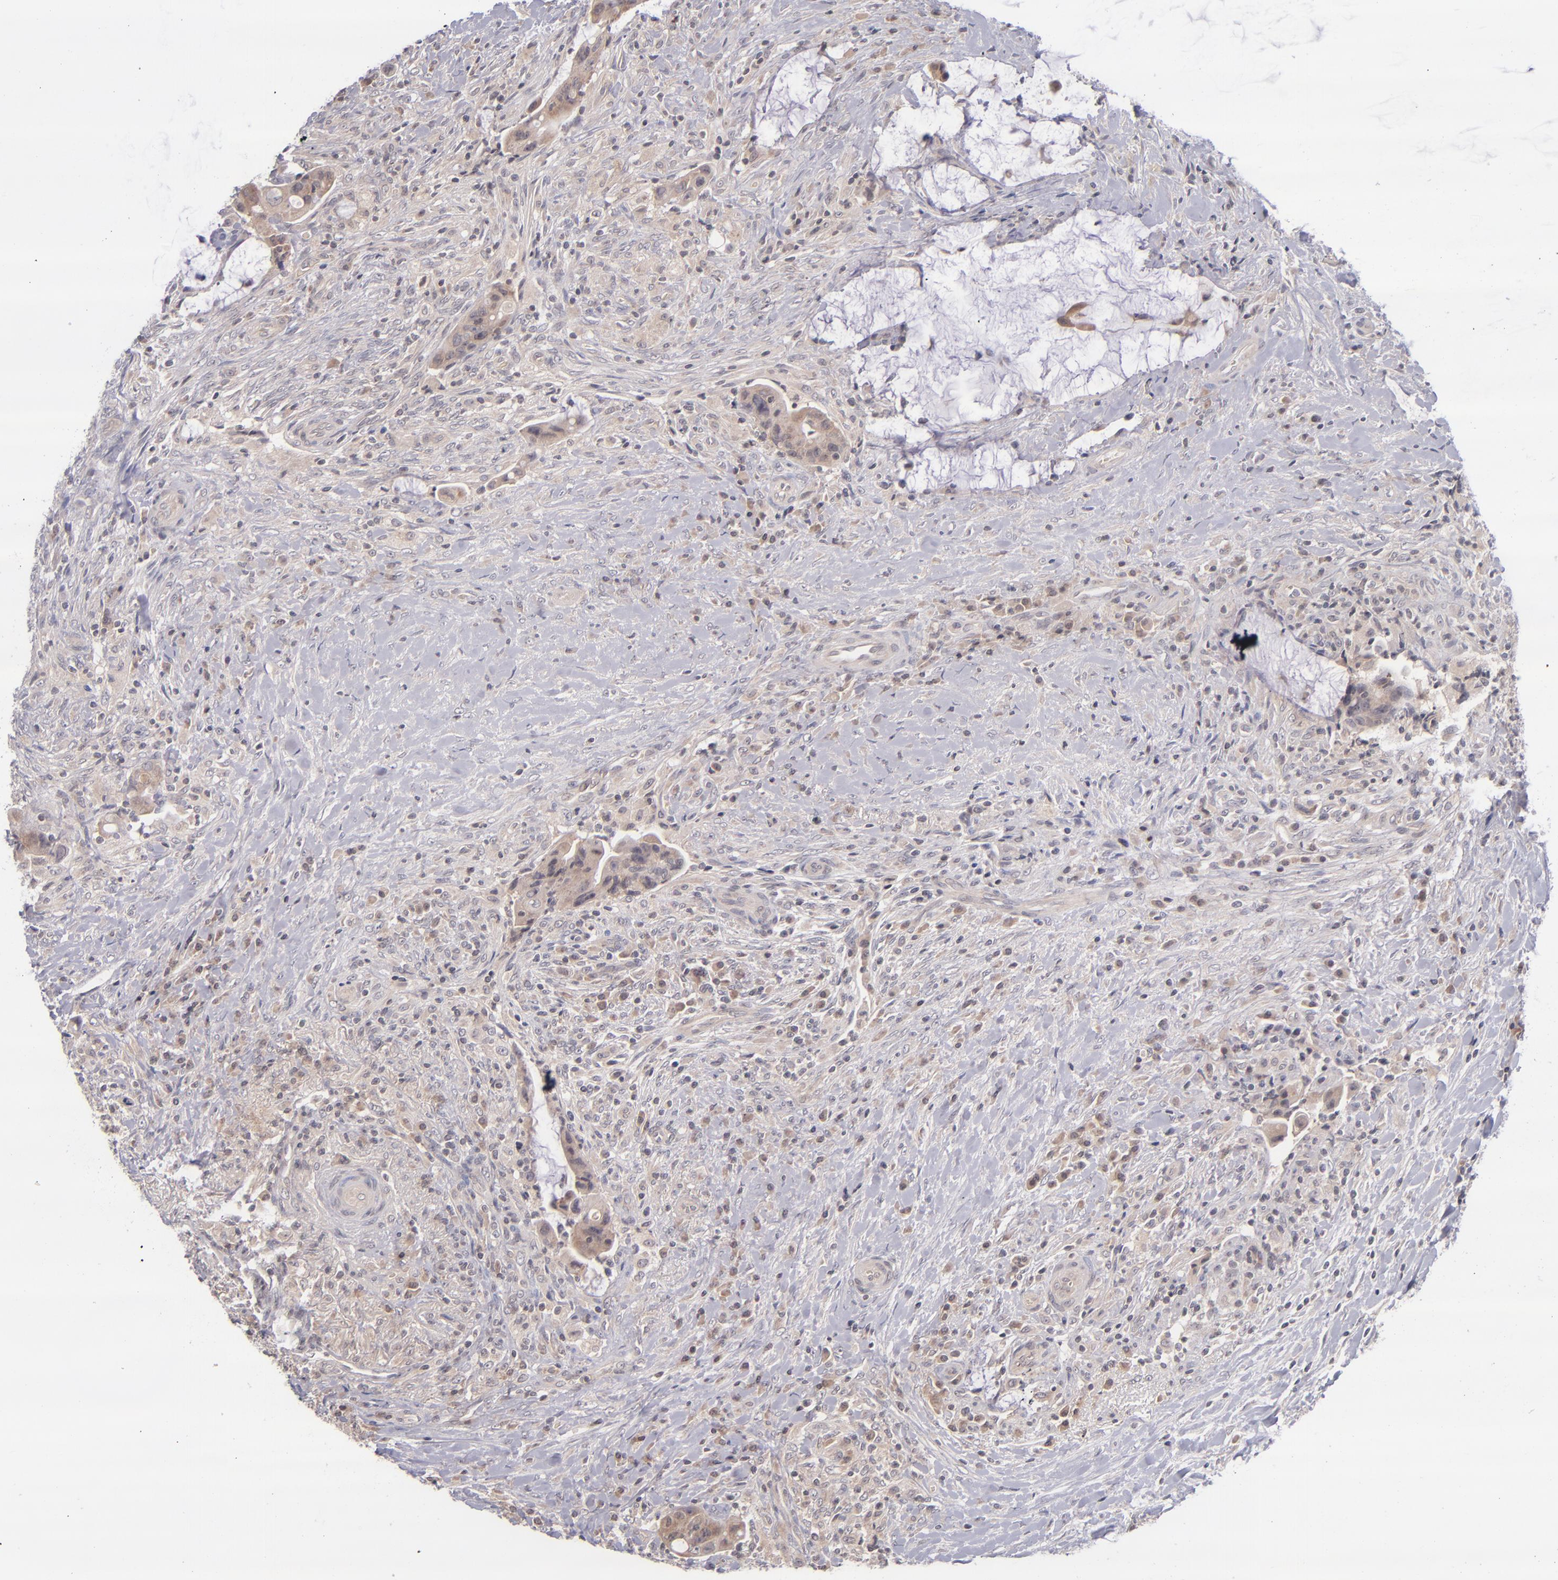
{"staining": {"intensity": "weak", "quantity": "25%-75%", "location": "cytoplasmic/membranous"}, "tissue": "colorectal cancer", "cell_type": "Tumor cells", "image_type": "cancer", "snomed": [{"axis": "morphology", "description": "Adenocarcinoma, NOS"}, {"axis": "topography", "description": "Rectum"}], "caption": "An image showing weak cytoplasmic/membranous staining in approximately 25%-75% of tumor cells in colorectal cancer, as visualized by brown immunohistochemical staining.", "gene": "TSC2", "patient": {"sex": "female", "age": 71}}